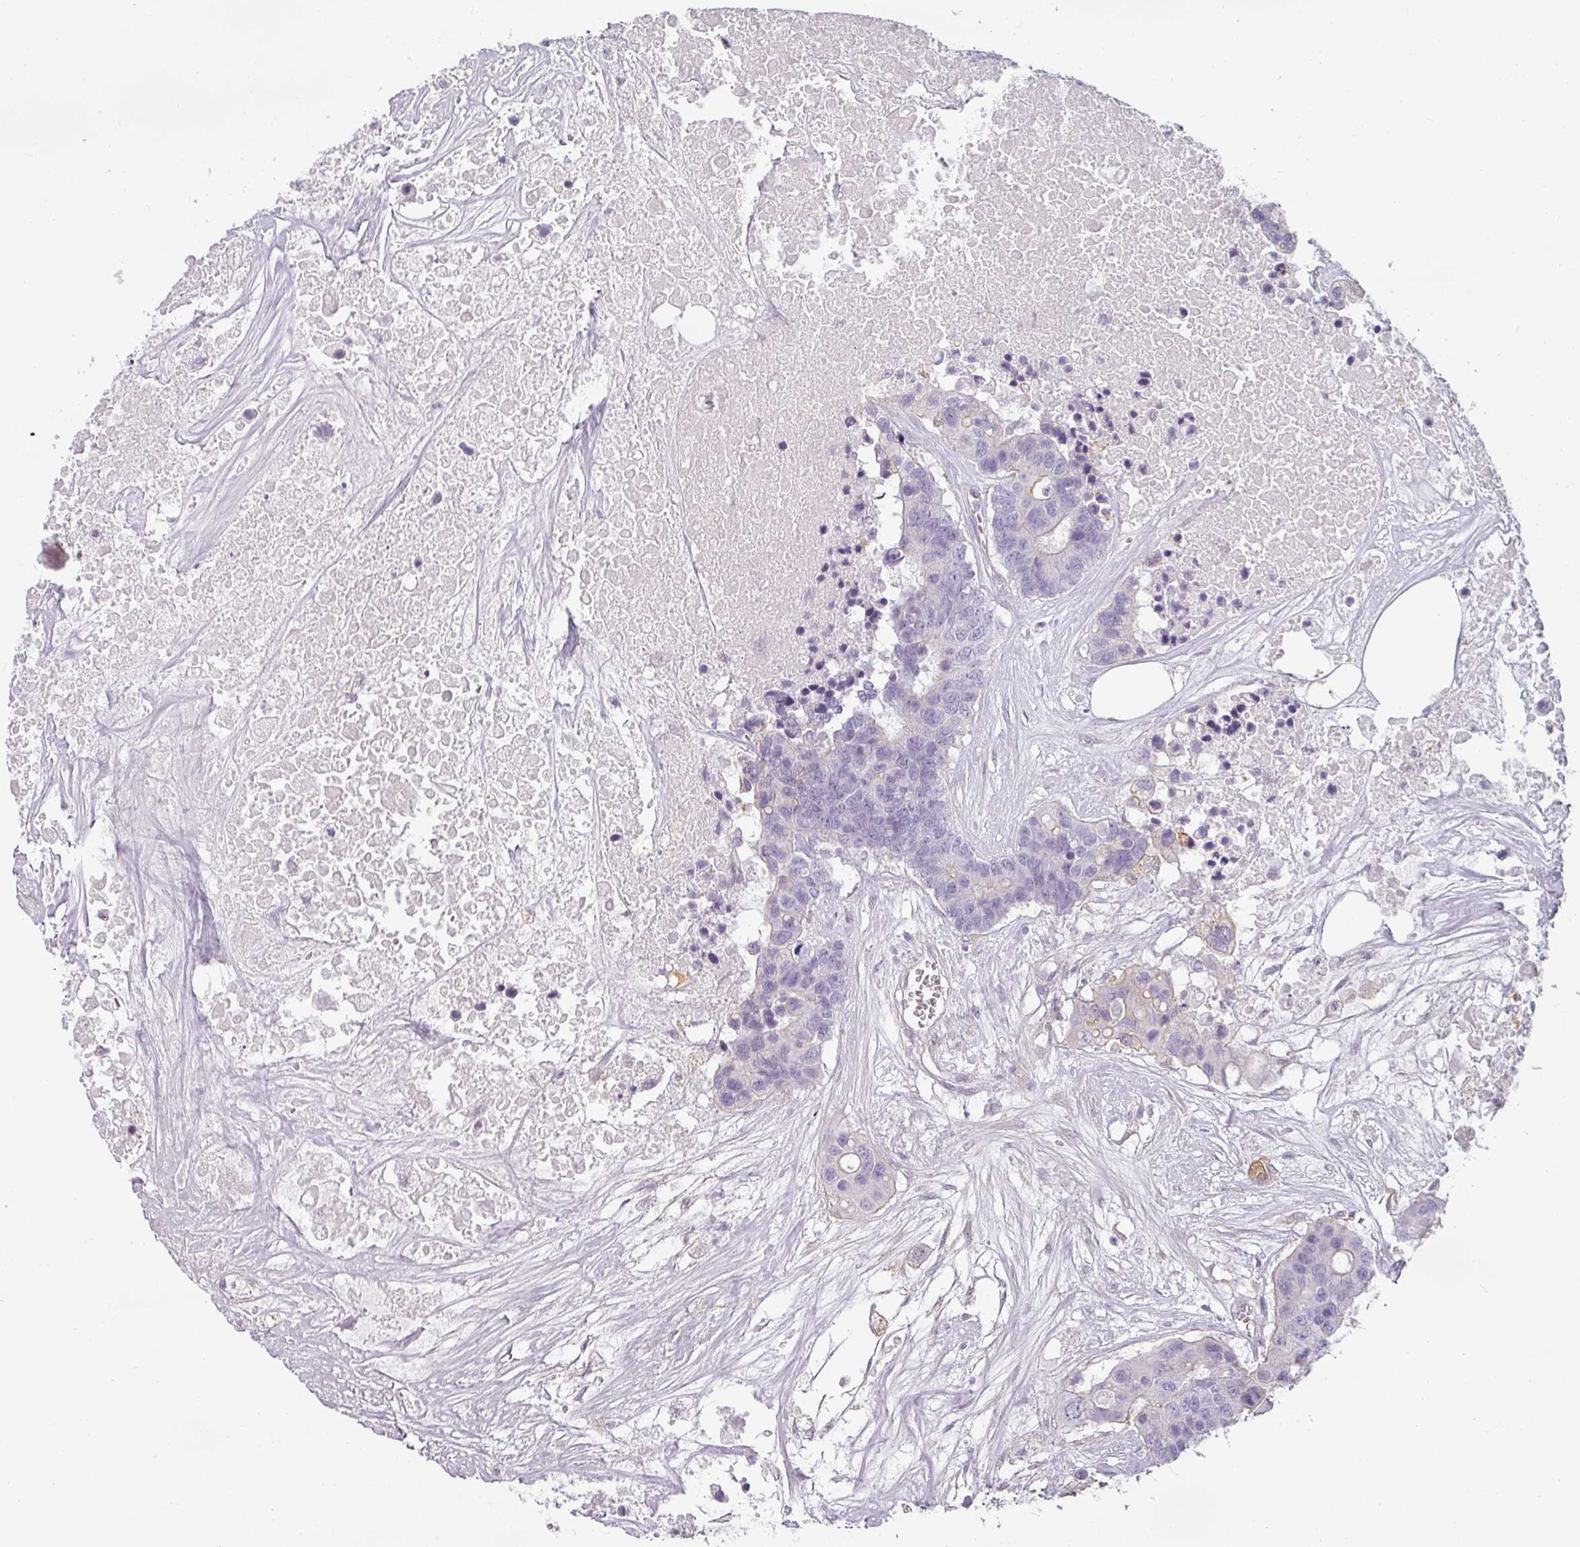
{"staining": {"intensity": "negative", "quantity": "none", "location": "none"}, "tissue": "colorectal cancer", "cell_type": "Tumor cells", "image_type": "cancer", "snomed": [{"axis": "morphology", "description": "Adenocarcinoma, NOS"}, {"axis": "topography", "description": "Colon"}], "caption": "A photomicrograph of human adenocarcinoma (colorectal) is negative for staining in tumor cells. Nuclei are stained in blue.", "gene": "ASB1", "patient": {"sex": "male", "age": 77}}